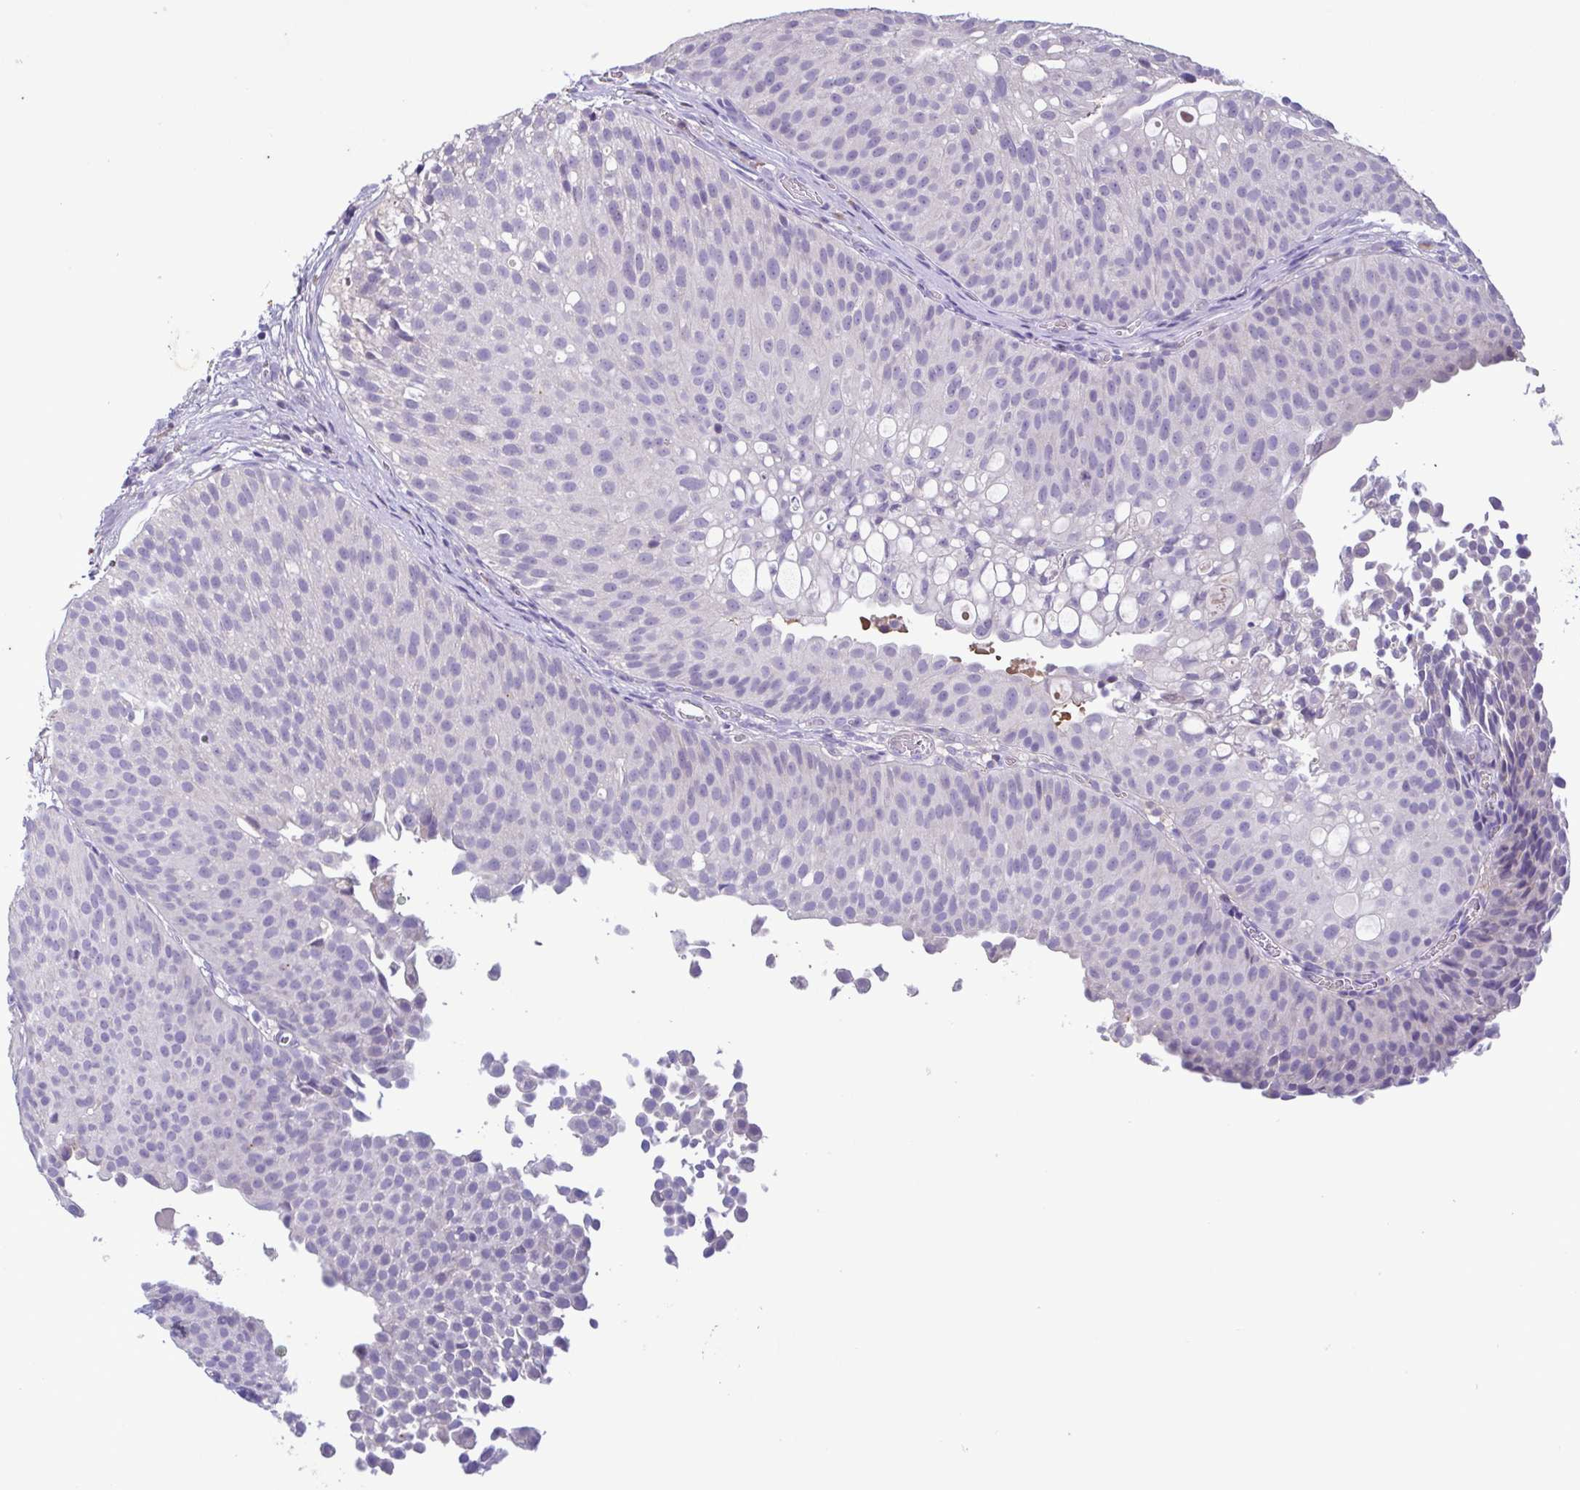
{"staining": {"intensity": "negative", "quantity": "none", "location": "none"}, "tissue": "urothelial cancer", "cell_type": "Tumor cells", "image_type": "cancer", "snomed": [{"axis": "morphology", "description": "Urothelial carcinoma, Low grade"}, {"axis": "topography", "description": "Urinary bladder"}], "caption": "Immunohistochemical staining of human urothelial carcinoma (low-grade) reveals no significant expression in tumor cells. (DAB (3,3'-diaminobenzidine) IHC, high magnification).", "gene": "F13B", "patient": {"sex": "male", "age": 80}}